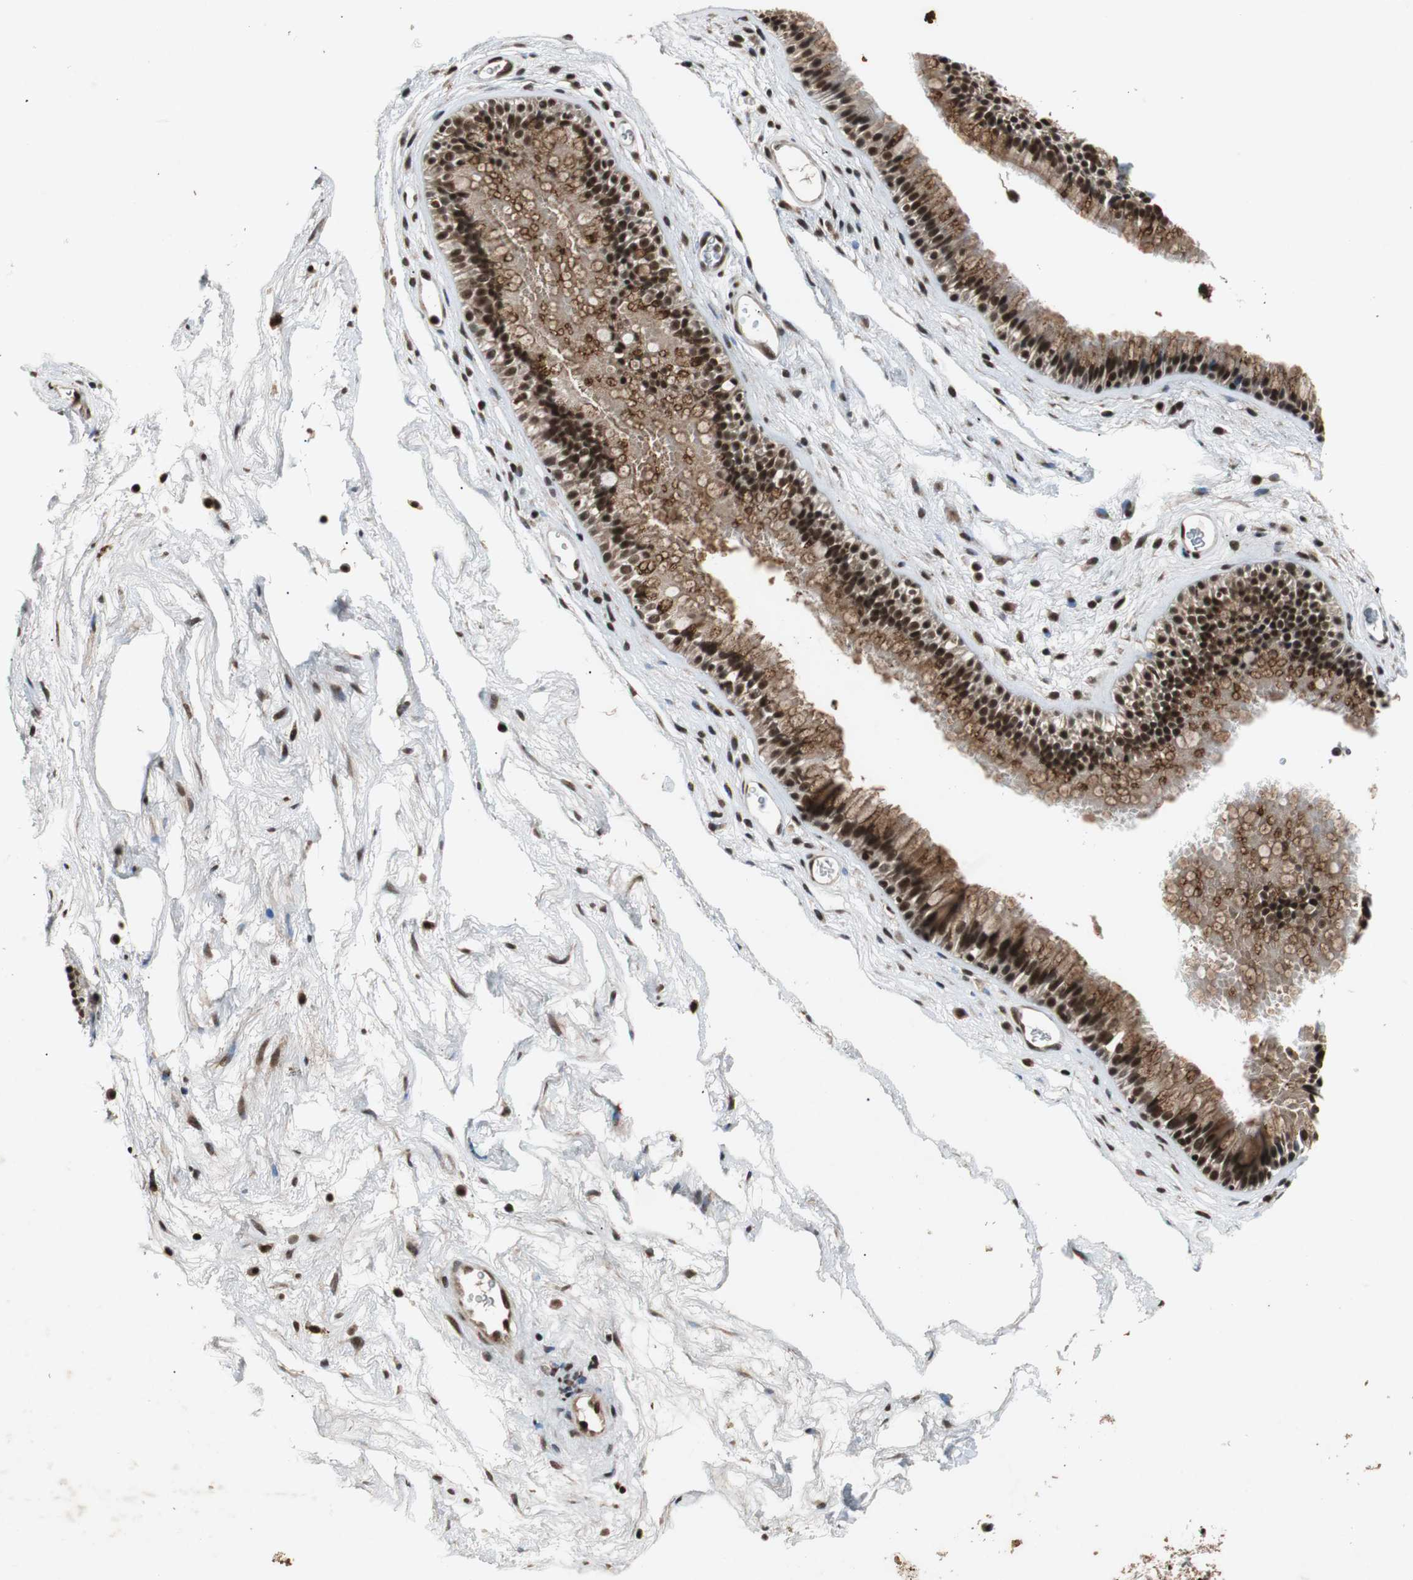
{"staining": {"intensity": "strong", "quantity": ">75%", "location": "cytoplasmic/membranous,nuclear"}, "tissue": "nasopharynx", "cell_type": "Respiratory epithelial cells", "image_type": "normal", "snomed": [{"axis": "morphology", "description": "Normal tissue, NOS"}, {"axis": "morphology", "description": "Inflammation, NOS"}, {"axis": "topography", "description": "Nasopharynx"}], "caption": "Protein positivity by immunohistochemistry (IHC) shows strong cytoplasmic/membranous,nuclear expression in about >75% of respiratory epithelial cells in benign nasopharynx.", "gene": "TAF5", "patient": {"sex": "male", "age": 48}}